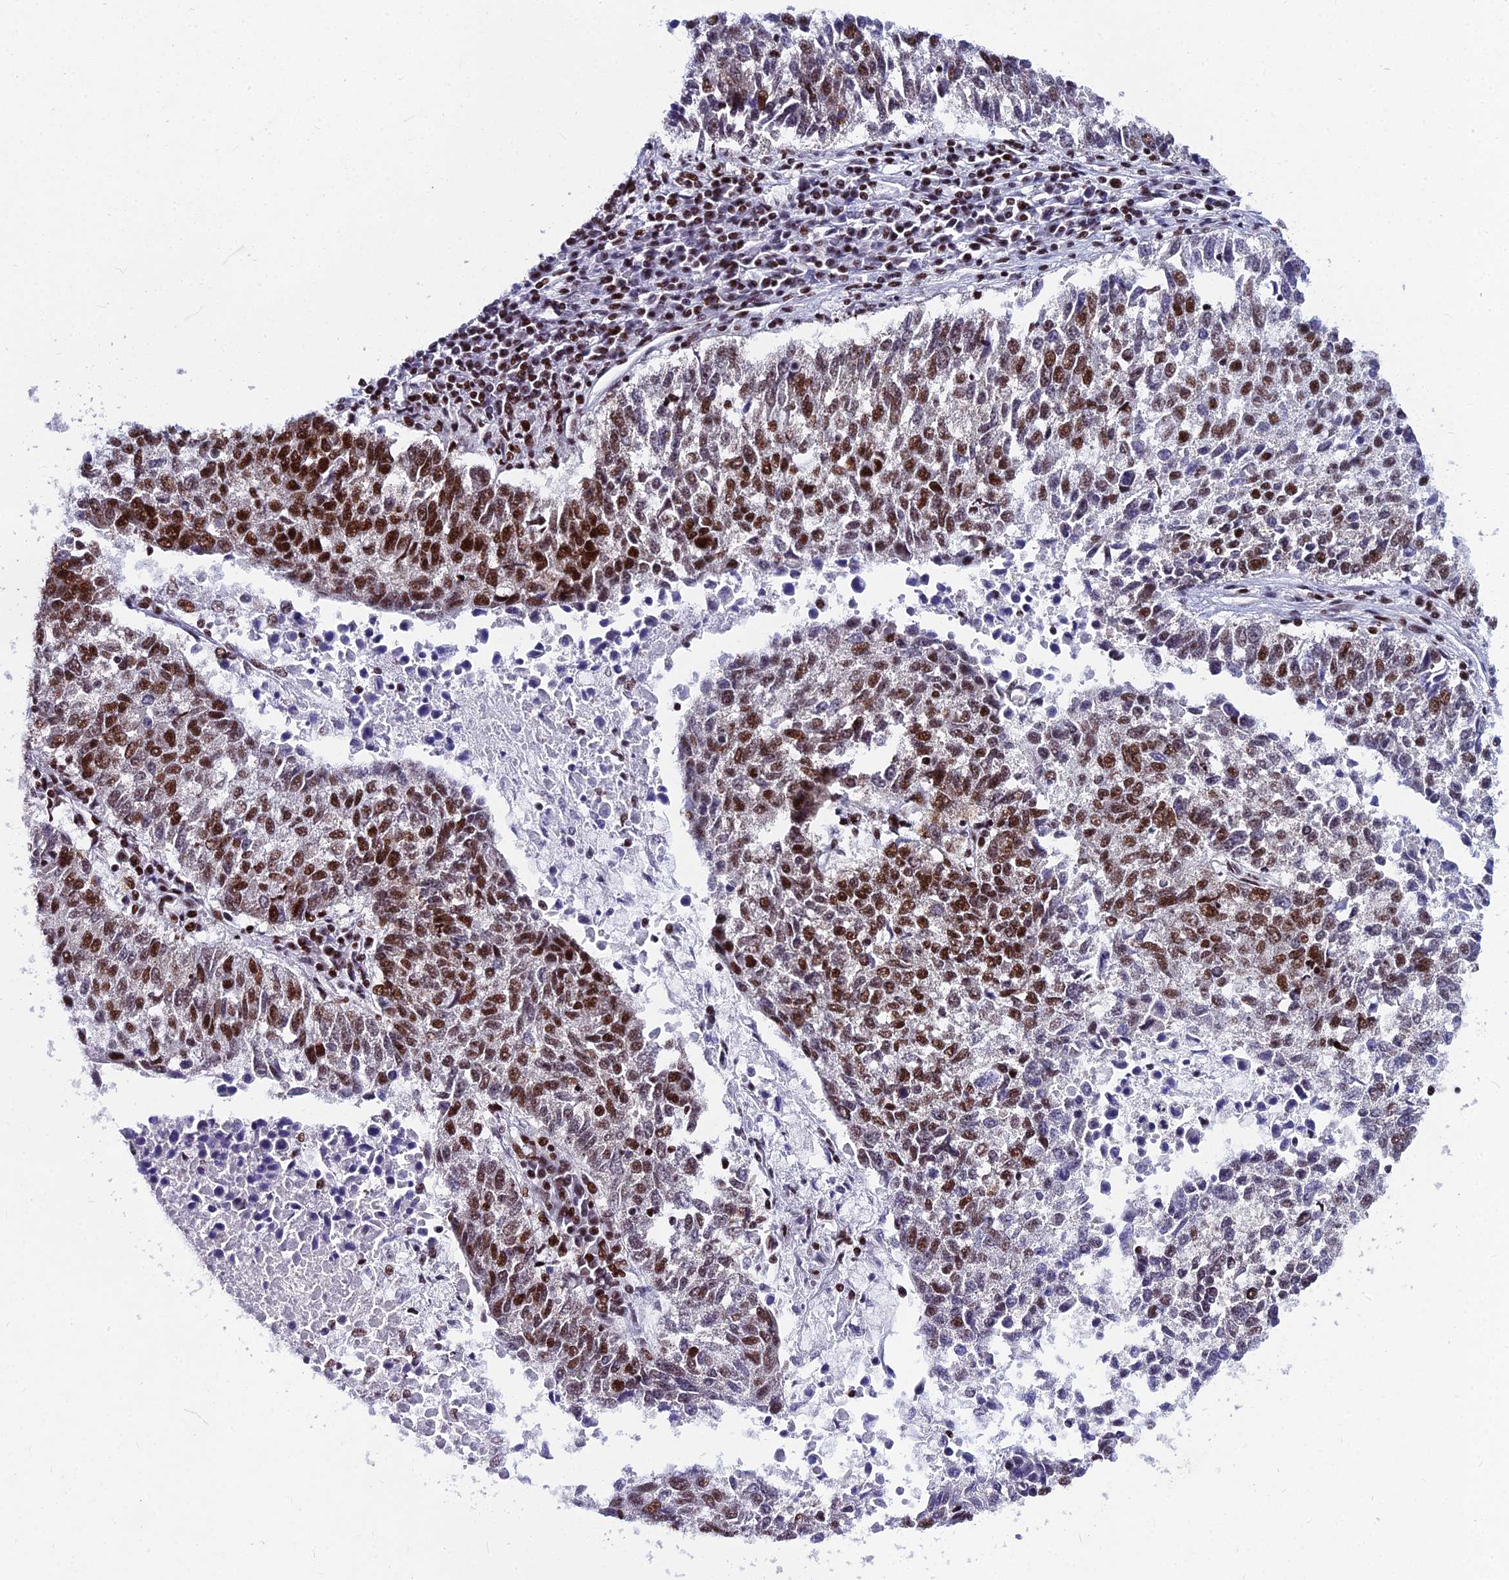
{"staining": {"intensity": "moderate", "quantity": ">75%", "location": "nuclear"}, "tissue": "lung cancer", "cell_type": "Tumor cells", "image_type": "cancer", "snomed": [{"axis": "morphology", "description": "Squamous cell carcinoma, NOS"}, {"axis": "topography", "description": "Lung"}], "caption": "A brown stain highlights moderate nuclear positivity of a protein in squamous cell carcinoma (lung) tumor cells.", "gene": "HNRNPH1", "patient": {"sex": "male", "age": 73}}